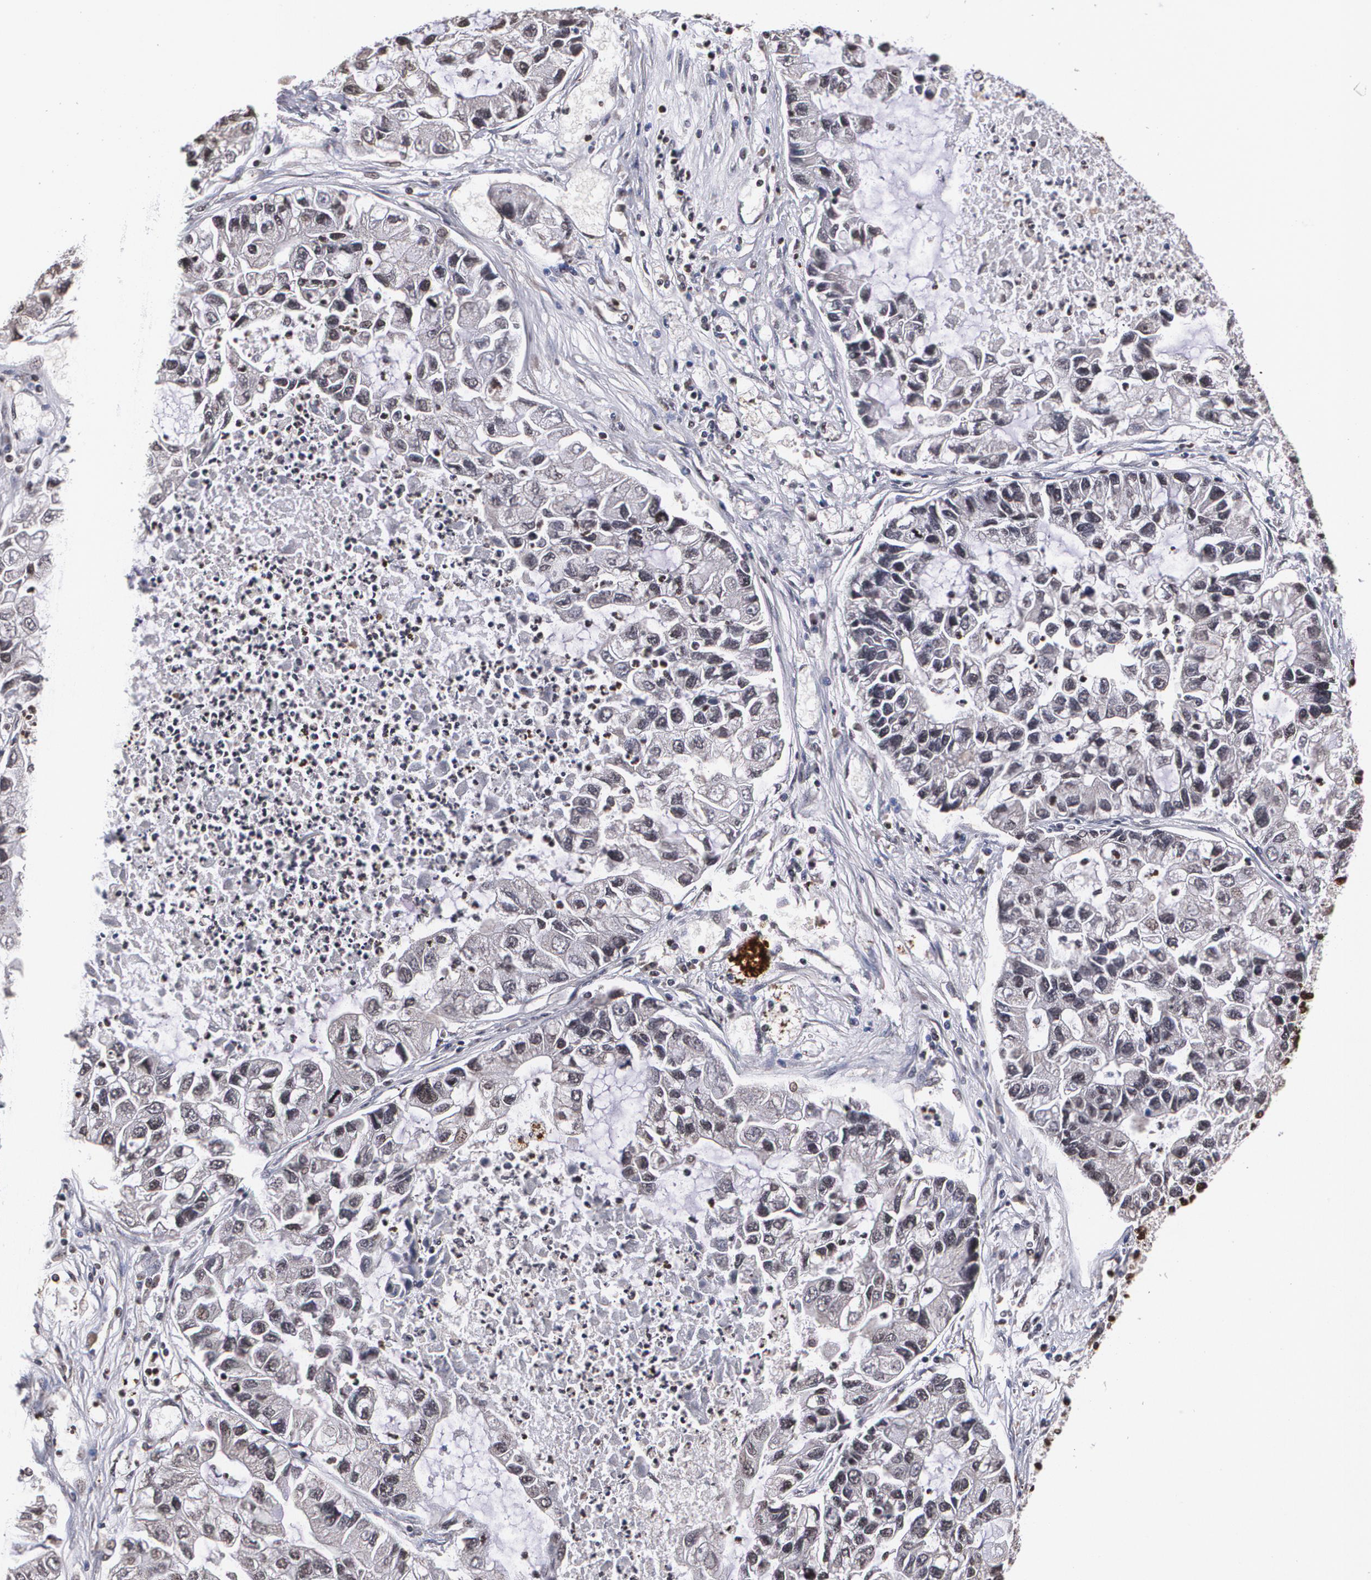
{"staining": {"intensity": "negative", "quantity": "none", "location": "none"}, "tissue": "lung cancer", "cell_type": "Tumor cells", "image_type": "cancer", "snomed": [{"axis": "morphology", "description": "Adenocarcinoma, NOS"}, {"axis": "topography", "description": "Lung"}], "caption": "Immunohistochemistry (IHC) photomicrograph of neoplastic tissue: adenocarcinoma (lung) stained with DAB (3,3'-diaminobenzidine) reveals no significant protein staining in tumor cells. (DAB immunohistochemistry visualized using brightfield microscopy, high magnification).", "gene": "MVP", "patient": {"sex": "female", "age": 51}}